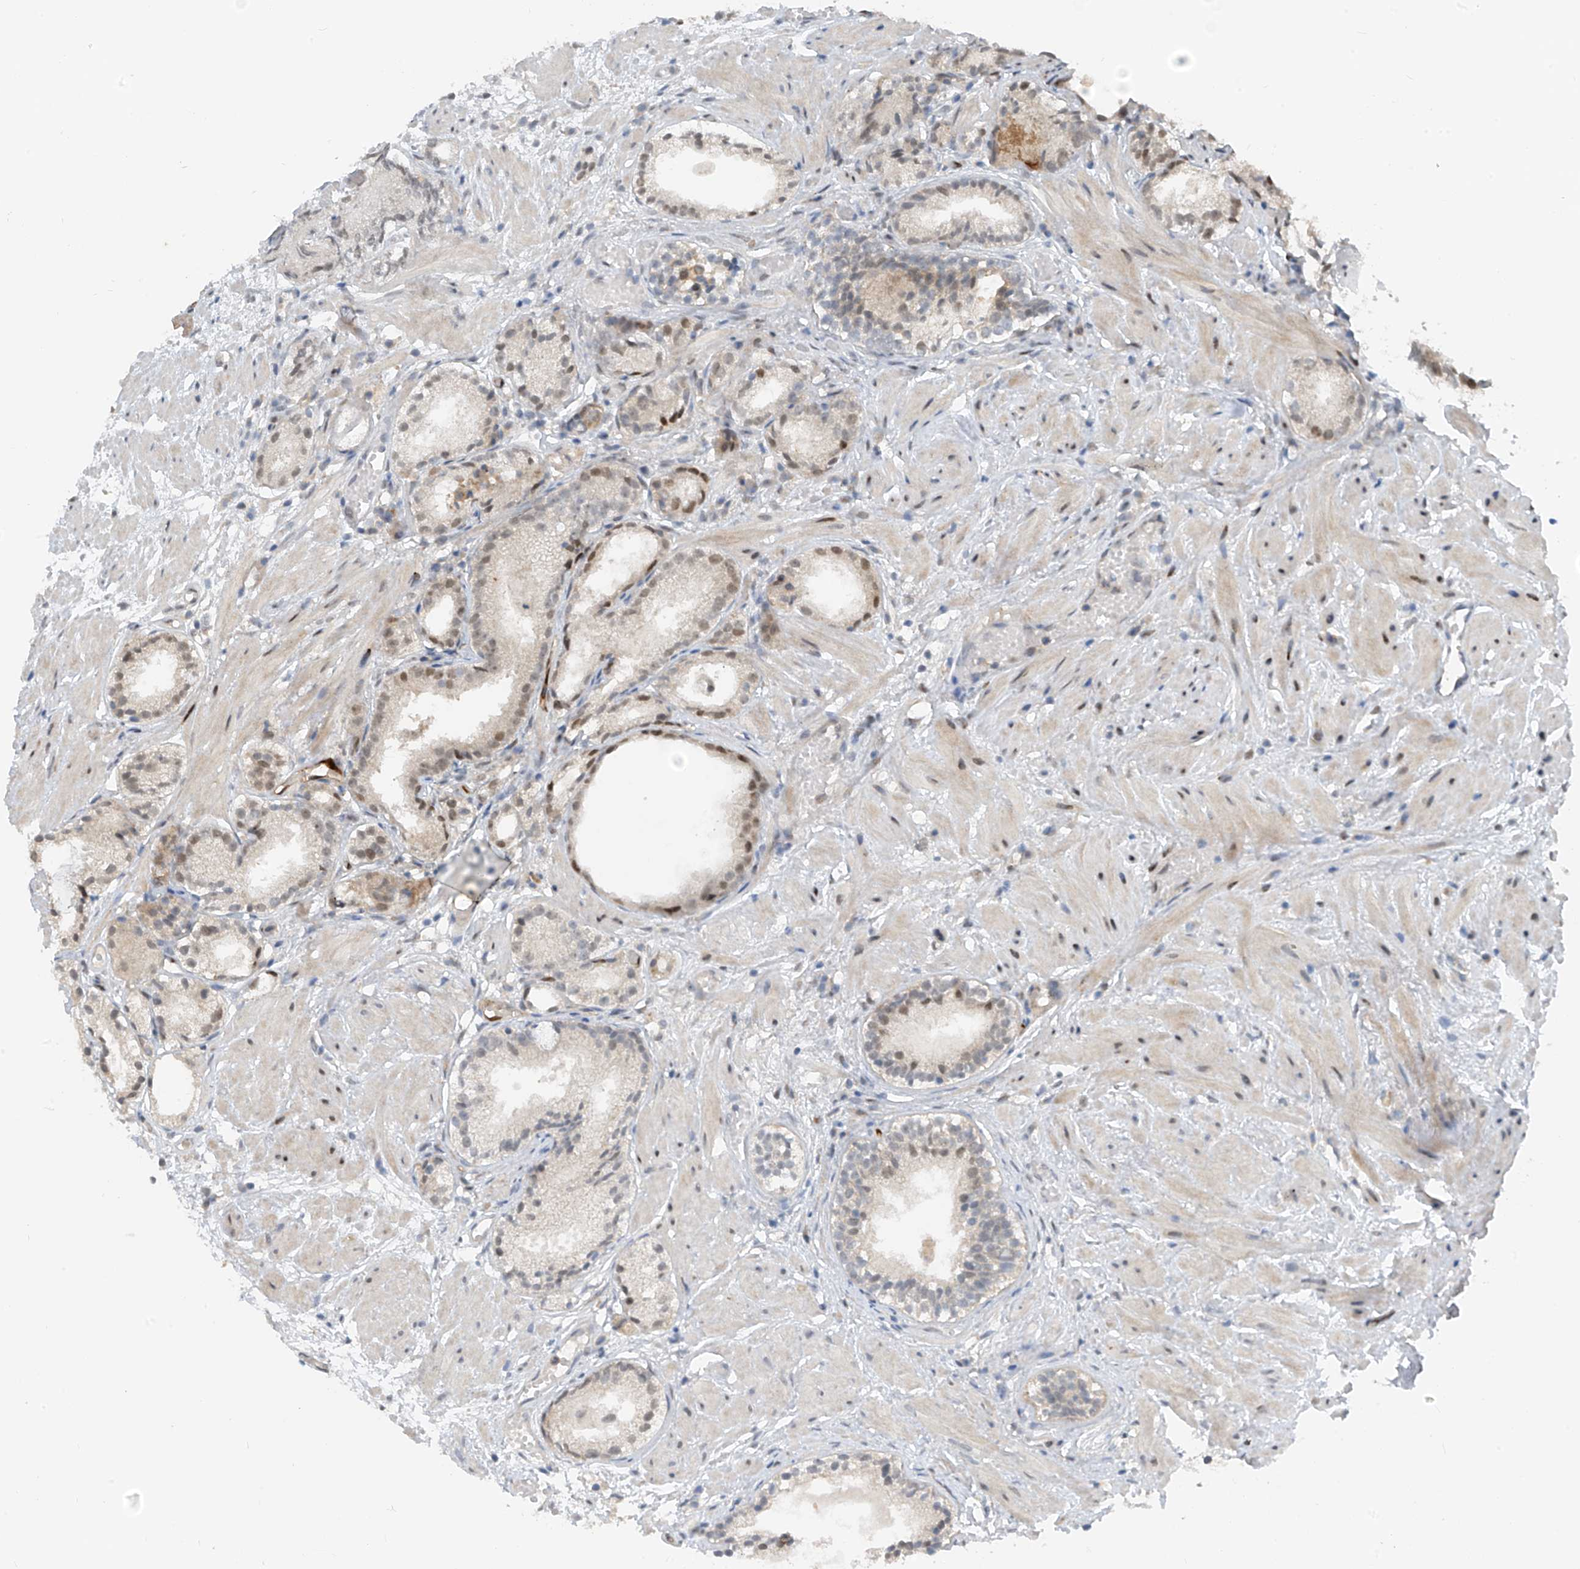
{"staining": {"intensity": "weak", "quantity": ">75%", "location": "nuclear"}, "tissue": "prostate cancer", "cell_type": "Tumor cells", "image_type": "cancer", "snomed": [{"axis": "morphology", "description": "Adenocarcinoma, Low grade"}, {"axis": "topography", "description": "Prostate"}], "caption": "Prostate adenocarcinoma (low-grade) stained with a brown dye reveals weak nuclear positive positivity in approximately >75% of tumor cells.", "gene": "RBP7", "patient": {"sex": "male", "age": 88}}